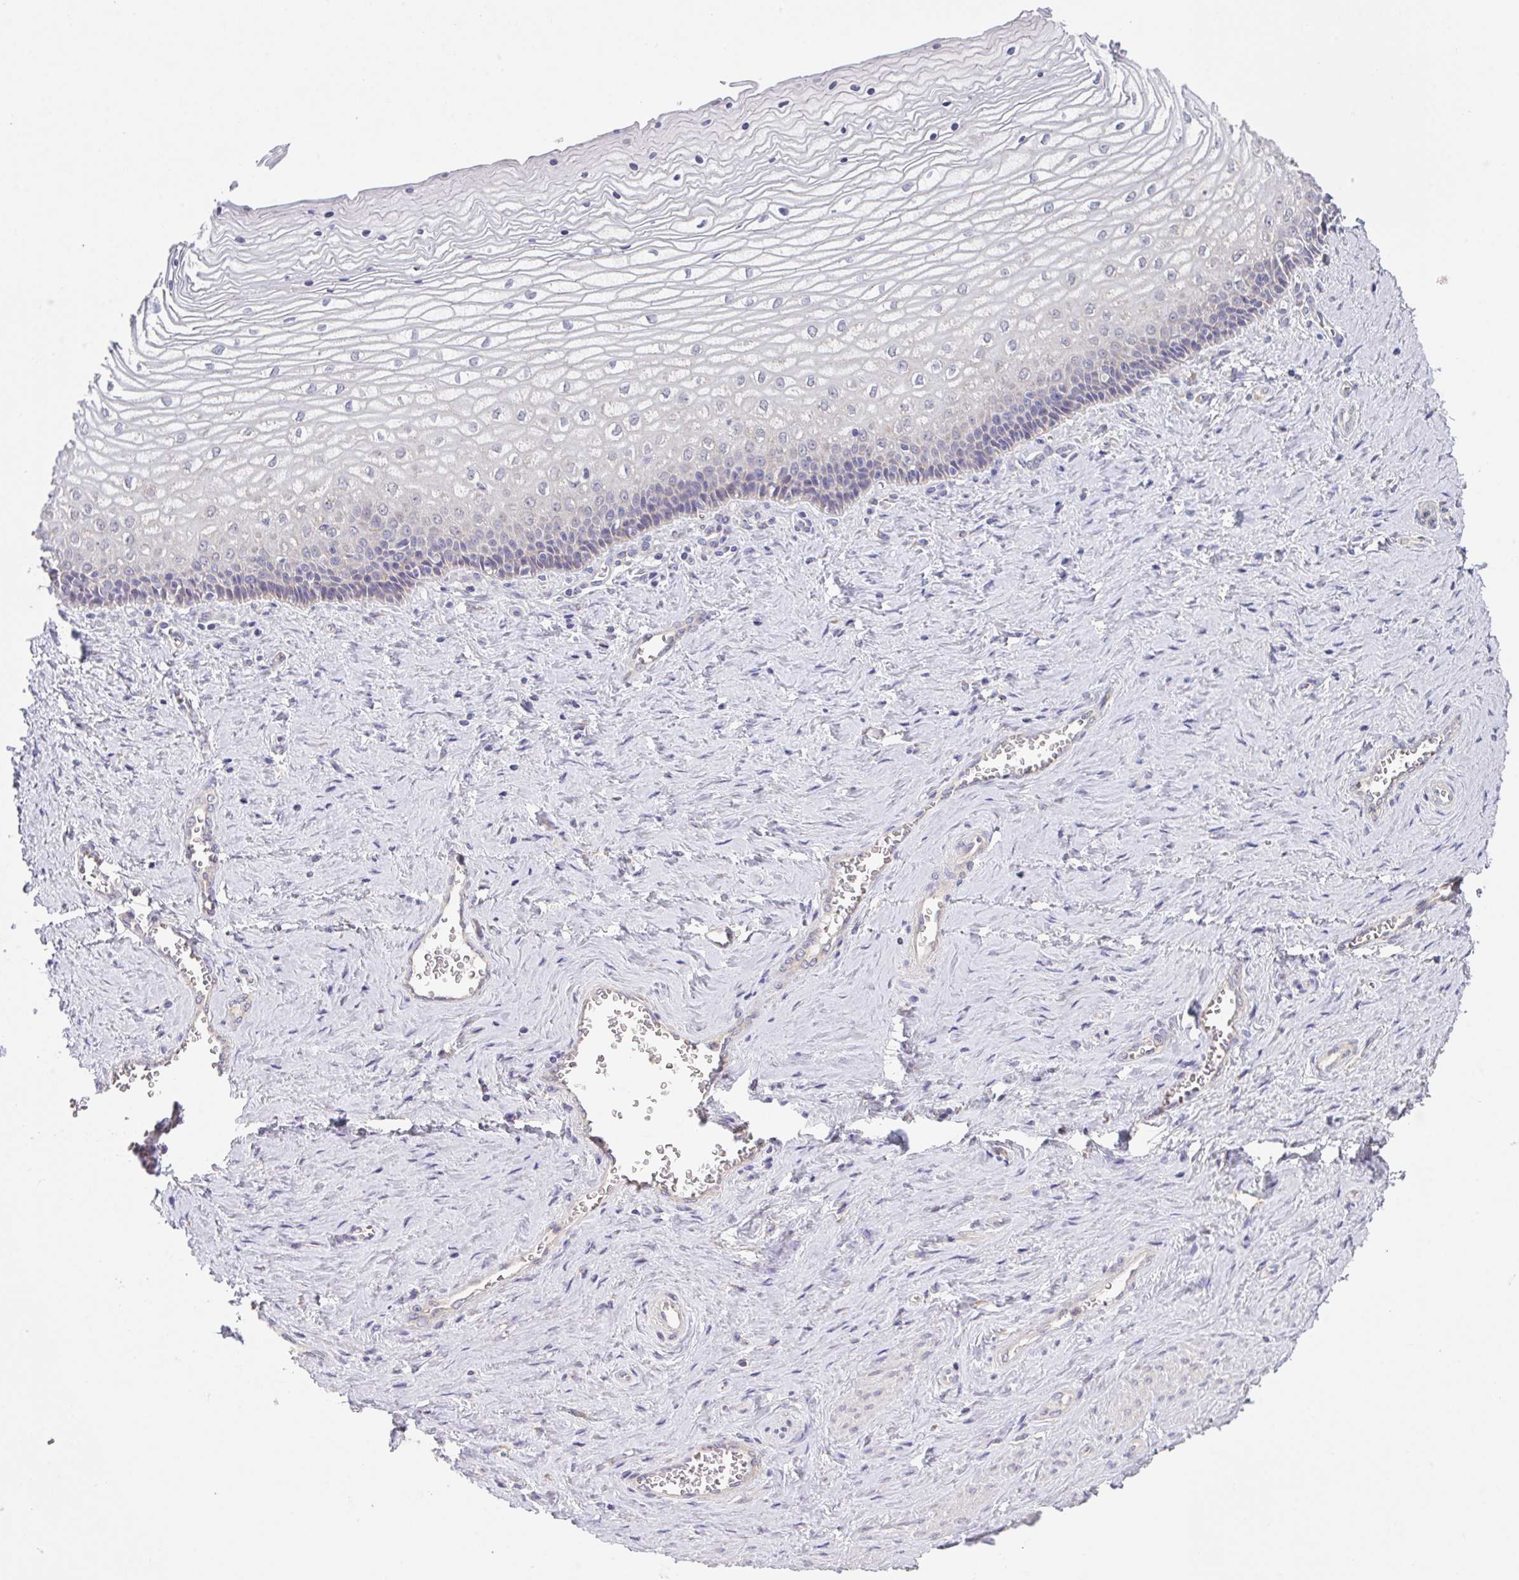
{"staining": {"intensity": "weak", "quantity": "<25%", "location": "cytoplasmic/membranous"}, "tissue": "vagina", "cell_type": "Squamous epithelial cells", "image_type": "normal", "snomed": [{"axis": "morphology", "description": "Normal tissue, NOS"}, {"axis": "topography", "description": "Vagina"}], "caption": "Immunohistochemistry (IHC) histopathology image of unremarkable vagina: human vagina stained with DAB displays no significant protein expression in squamous epithelial cells. The staining is performed using DAB (3,3'-diaminobenzidine) brown chromogen with nuclei counter-stained in using hematoxylin.", "gene": "TSPAN31", "patient": {"sex": "female", "age": 45}}